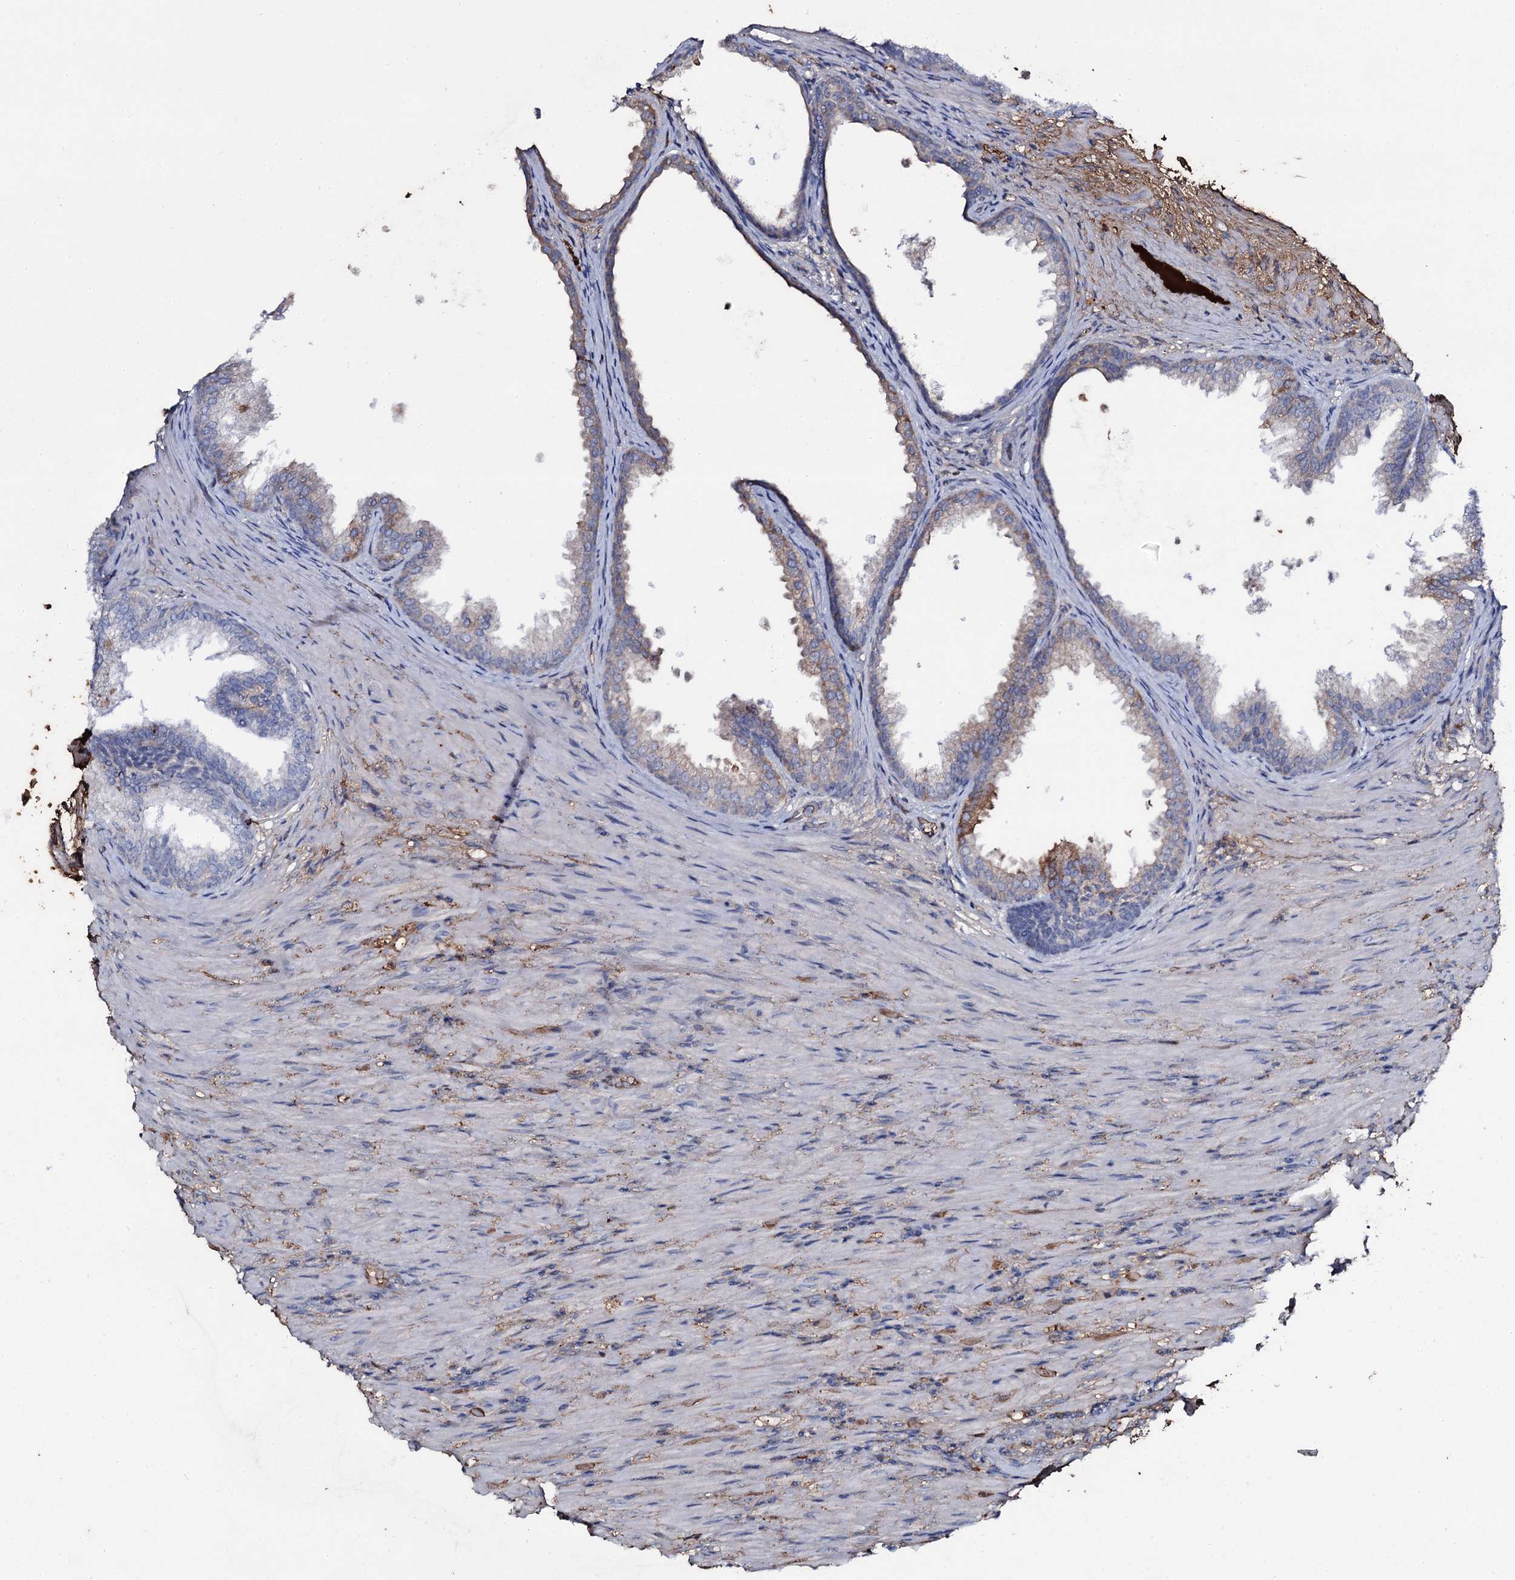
{"staining": {"intensity": "strong", "quantity": "<25%", "location": "cytoplasmic/membranous"}, "tissue": "prostate", "cell_type": "Glandular cells", "image_type": "normal", "snomed": [{"axis": "morphology", "description": "Normal tissue, NOS"}, {"axis": "topography", "description": "Prostate"}], "caption": "IHC staining of normal prostate, which reveals medium levels of strong cytoplasmic/membranous expression in about <25% of glandular cells indicating strong cytoplasmic/membranous protein expression. The staining was performed using DAB (3,3'-diaminobenzidine) (brown) for protein detection and nuclei were counterstained in hematoxylin (blue).", "gene": "EDN1", "patient": {"sex": "male", "age": 76}}